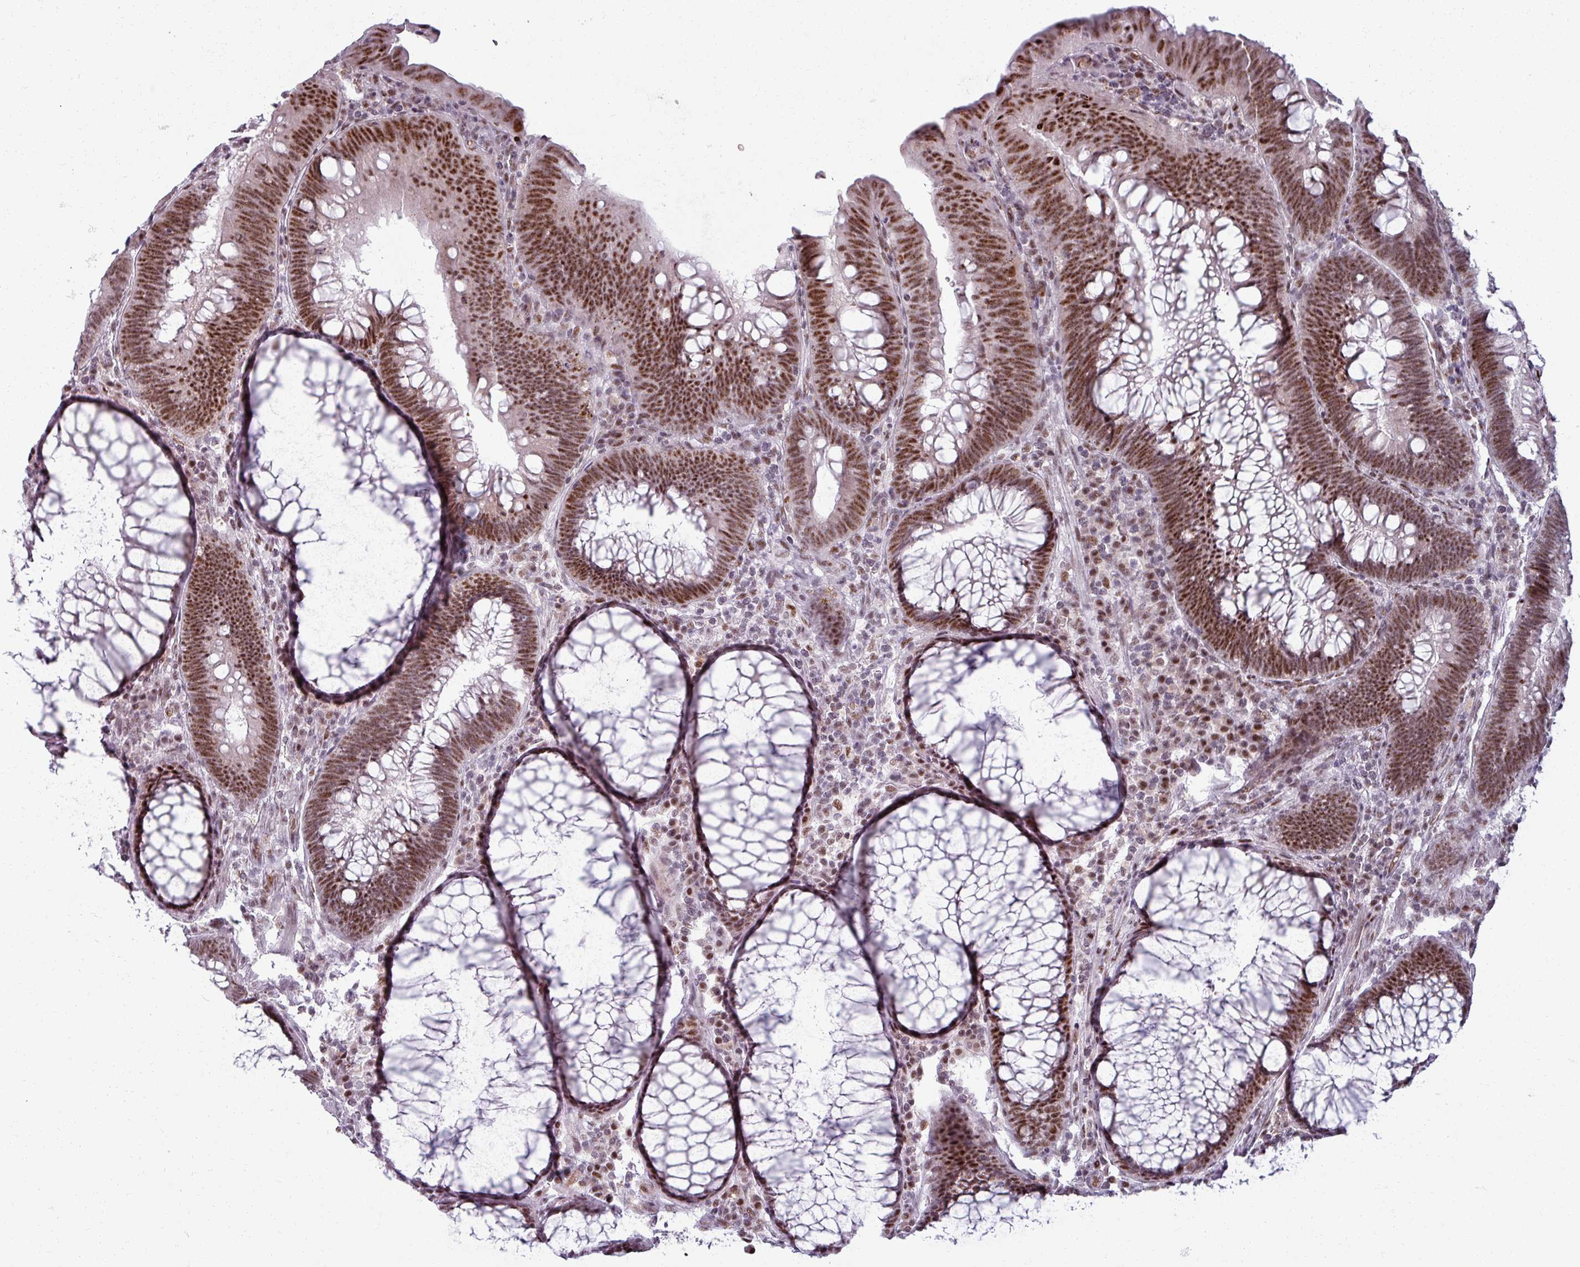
{"staining": {"intensity": "strong", "quantity": ">75%", "location": "nuclear"}, "tissue": "colorectal cancer", "cell_type": "Tumor cells", "image_type": "cancer", "snomed": [{"axis": "morphology", "description": "Adenocarcinoma, NOS"}, {"axis": "topography", "description": "Rectum"}], "caption": "Immunohistochemical staining of human colorectal cancer displays high levels of strong nuclear staining in approximately >75% of tumor cells. The staining was performed using DAB (3,3'-diaminobenzidine) to visualize the protein expression in brown, while the nuclei were stained in blue with hematoxylin (Magnification: 20x).", "gene": "NCOR1", "patient": {"sex": "female", "age": 75}}